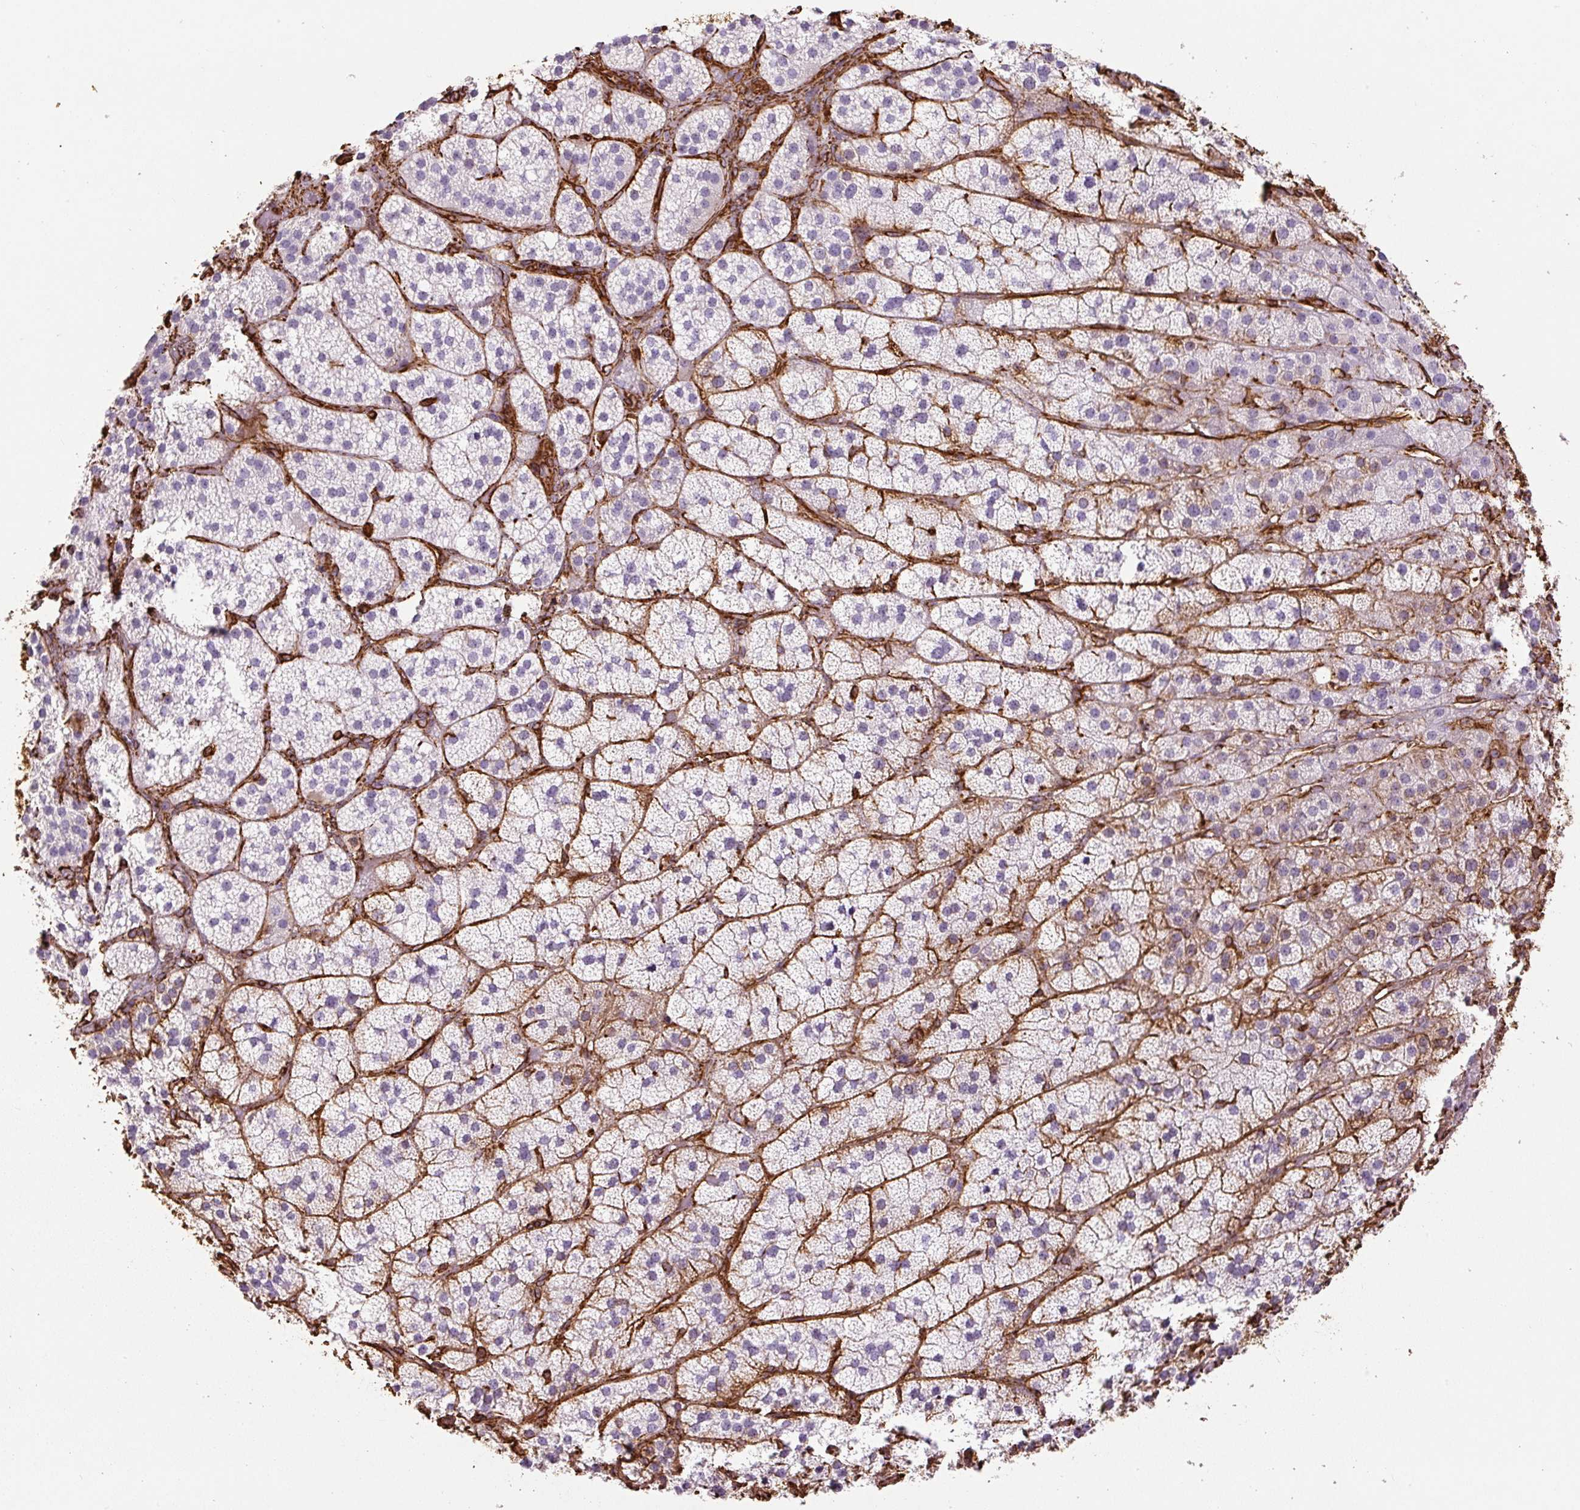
{"staining": {"intensity": "strong", "quantity": "<25%", "location": "cytoplasmic/membranous"}, "tissue": "adrenal gland", "cell_type": "Glandular cells", "image_type": "normal", "snomed": [{"axis": "morphology", "description": "Normal tissue, NOS"}, {"axis": "topography", "description": "Adrenal gland"}], "caption": "About <25% of glandular cells in benign adrenal gland display strong cytoplasmic/membranous protein positivity as visualized by brown immunohistochemical staining.", "gene": "VIM", "patient": {"sex": "male", "age": 57}}